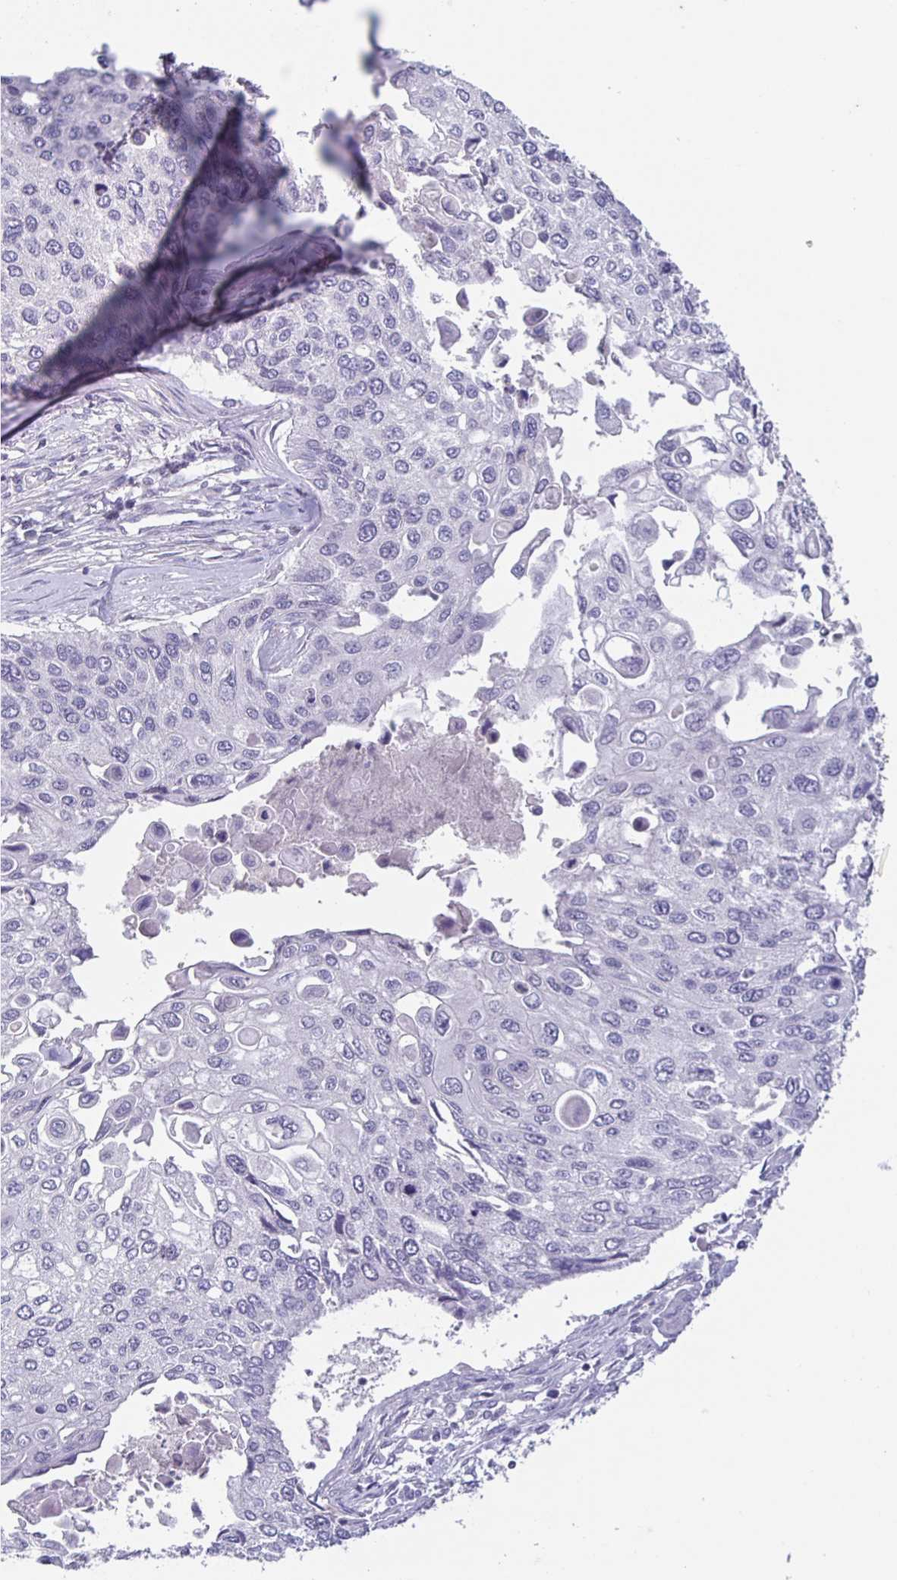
{"staining": {"intensity": "negative", "quantity": "none", "location": "none"}, "tissue": "lung cancer", "cell_type": "Tumor cells", "image_type": "cancer", "snomed": [{"axis": "morphology", "description": "Squamous cell carcinoma, NOS"}, {"axis": "morphology", "description": "Squamous cell carcinoma, metastatic, NOS"}, {"axis": "topography", "description": "Lung"}], "caption": "Immunohistochemical staining of human lung squamous cell carcinoma shows no significant staining in tumor cells. Nuclei are stained in blue.", "gene": "INSL5", "patient": {"sex": "male", "age": 63}}